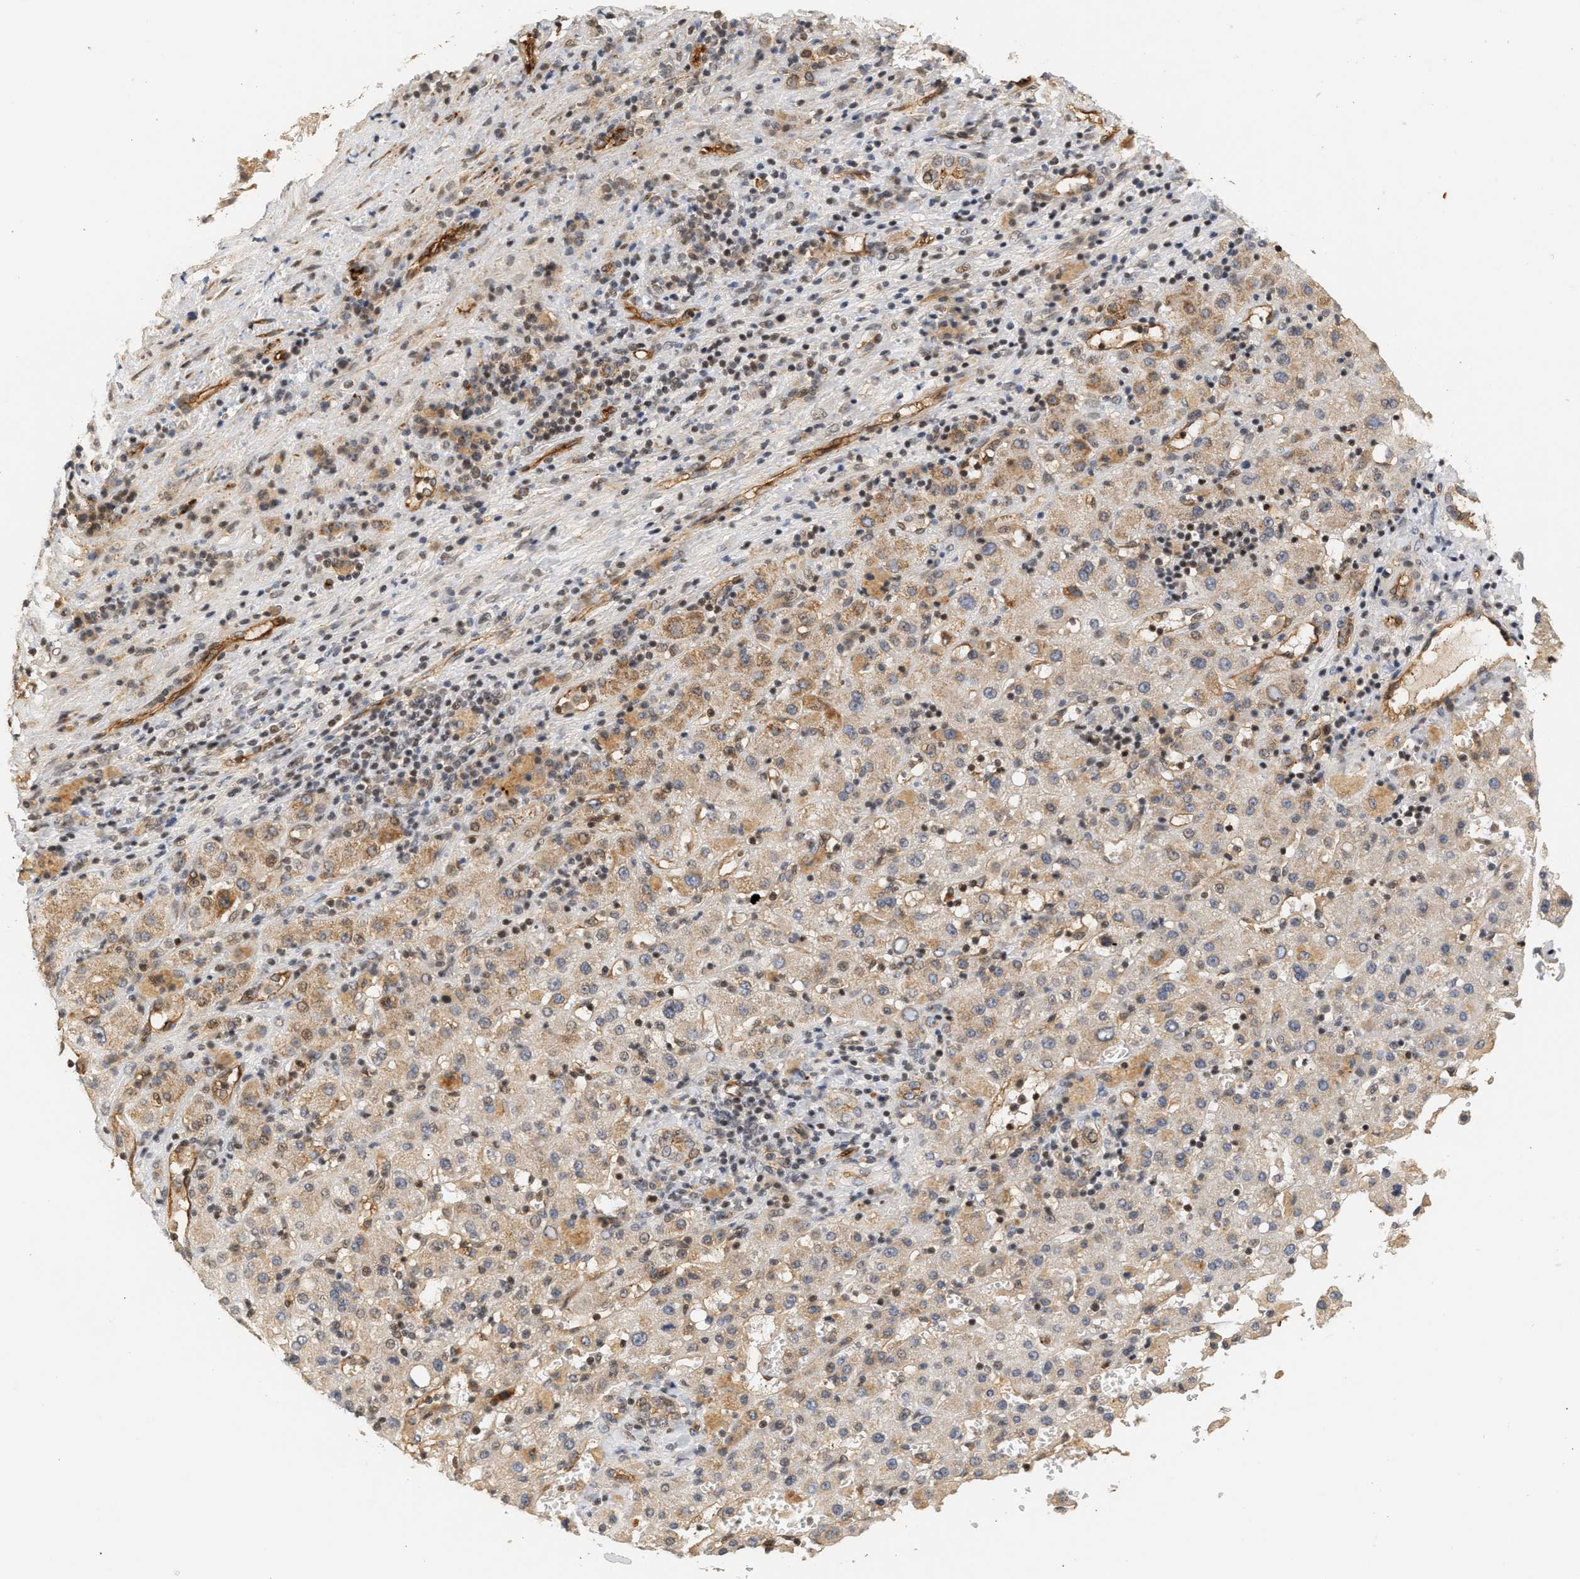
{"staining": {"intensity": "moderate", "quantity": "<25%", "location": "cytoplasmic/membranous,nuclear"}, "tissue": "liver cancer", "cell_type": "Tumor cells", "image_type": "cancer", "snomed": [{"axis": "morphology", "description": "Carcinoma, Hepatocellular, NOS"}, {"axis": "topography", "description": "Liver"}], "caption": "Liver cancer tissue exhibits moderate cytoplasmic/membranous and nuclear expression in about <25% of tumor cells, visualized by immunohistochemistry.", "gene": "PLXND1", "patient": {"sex": "female", "age": 58}}